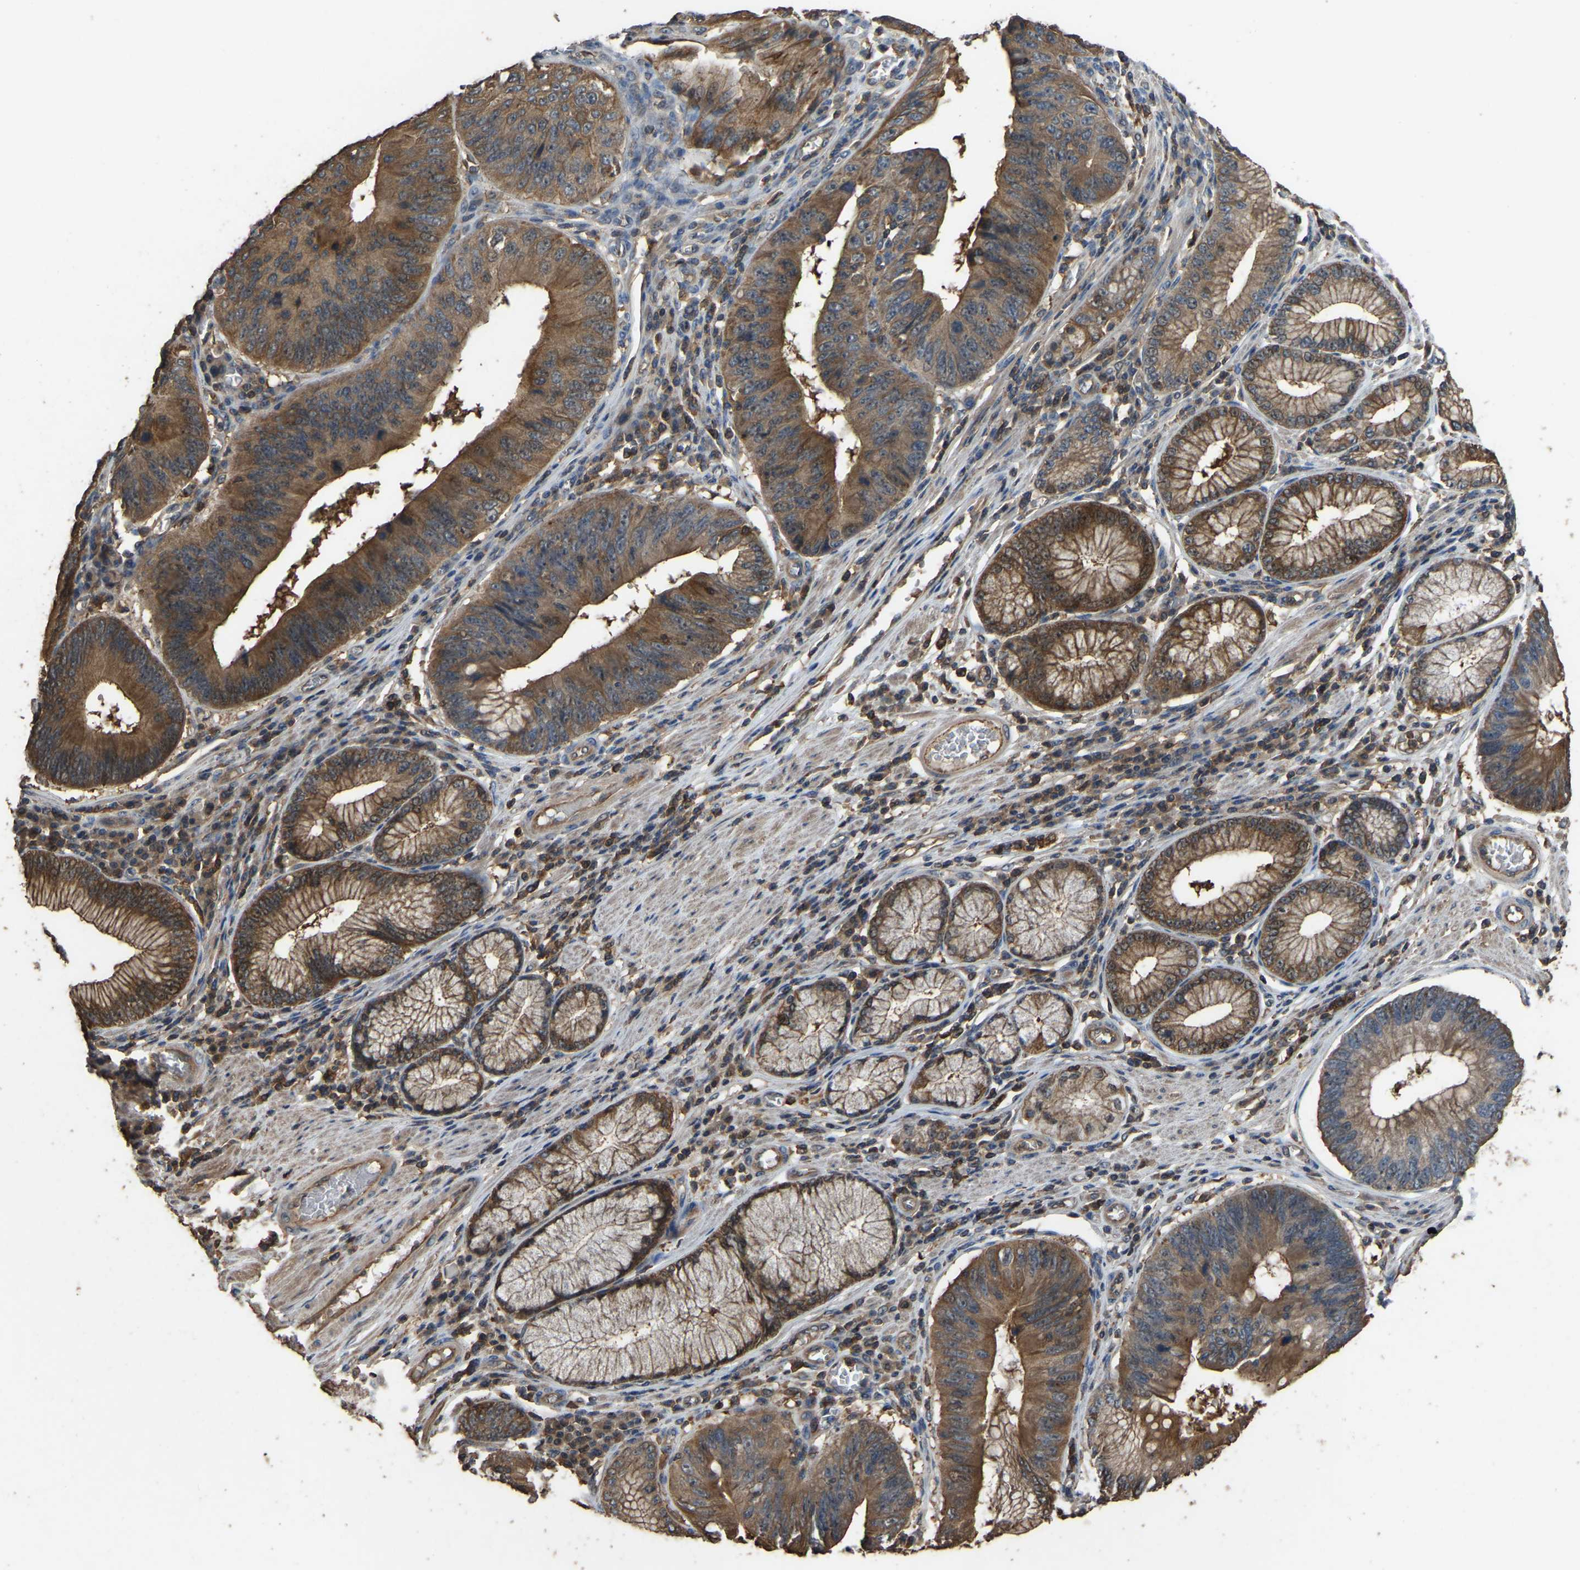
{"staining": {"intensity": "moderate", "quantity": ">75%", "location": "cytoplasmic/membranous"}, "tissue": "stomach cancer", "cell_type": "Tumor cells", "image_type": "cancer", "snomed": [{"axis": "morphology", "description": "Adenocarcinoma, NOS"}, {"axis": "topography", "description": "Stomach"}], "caption": "Tumor cells show medium levels of moderate cytoplasmic/membranous expression in about >75% of cells in human stomach adenocarcinoma.", "gene": "FHIT", "patient": {"sex": "male", "age": 59}}